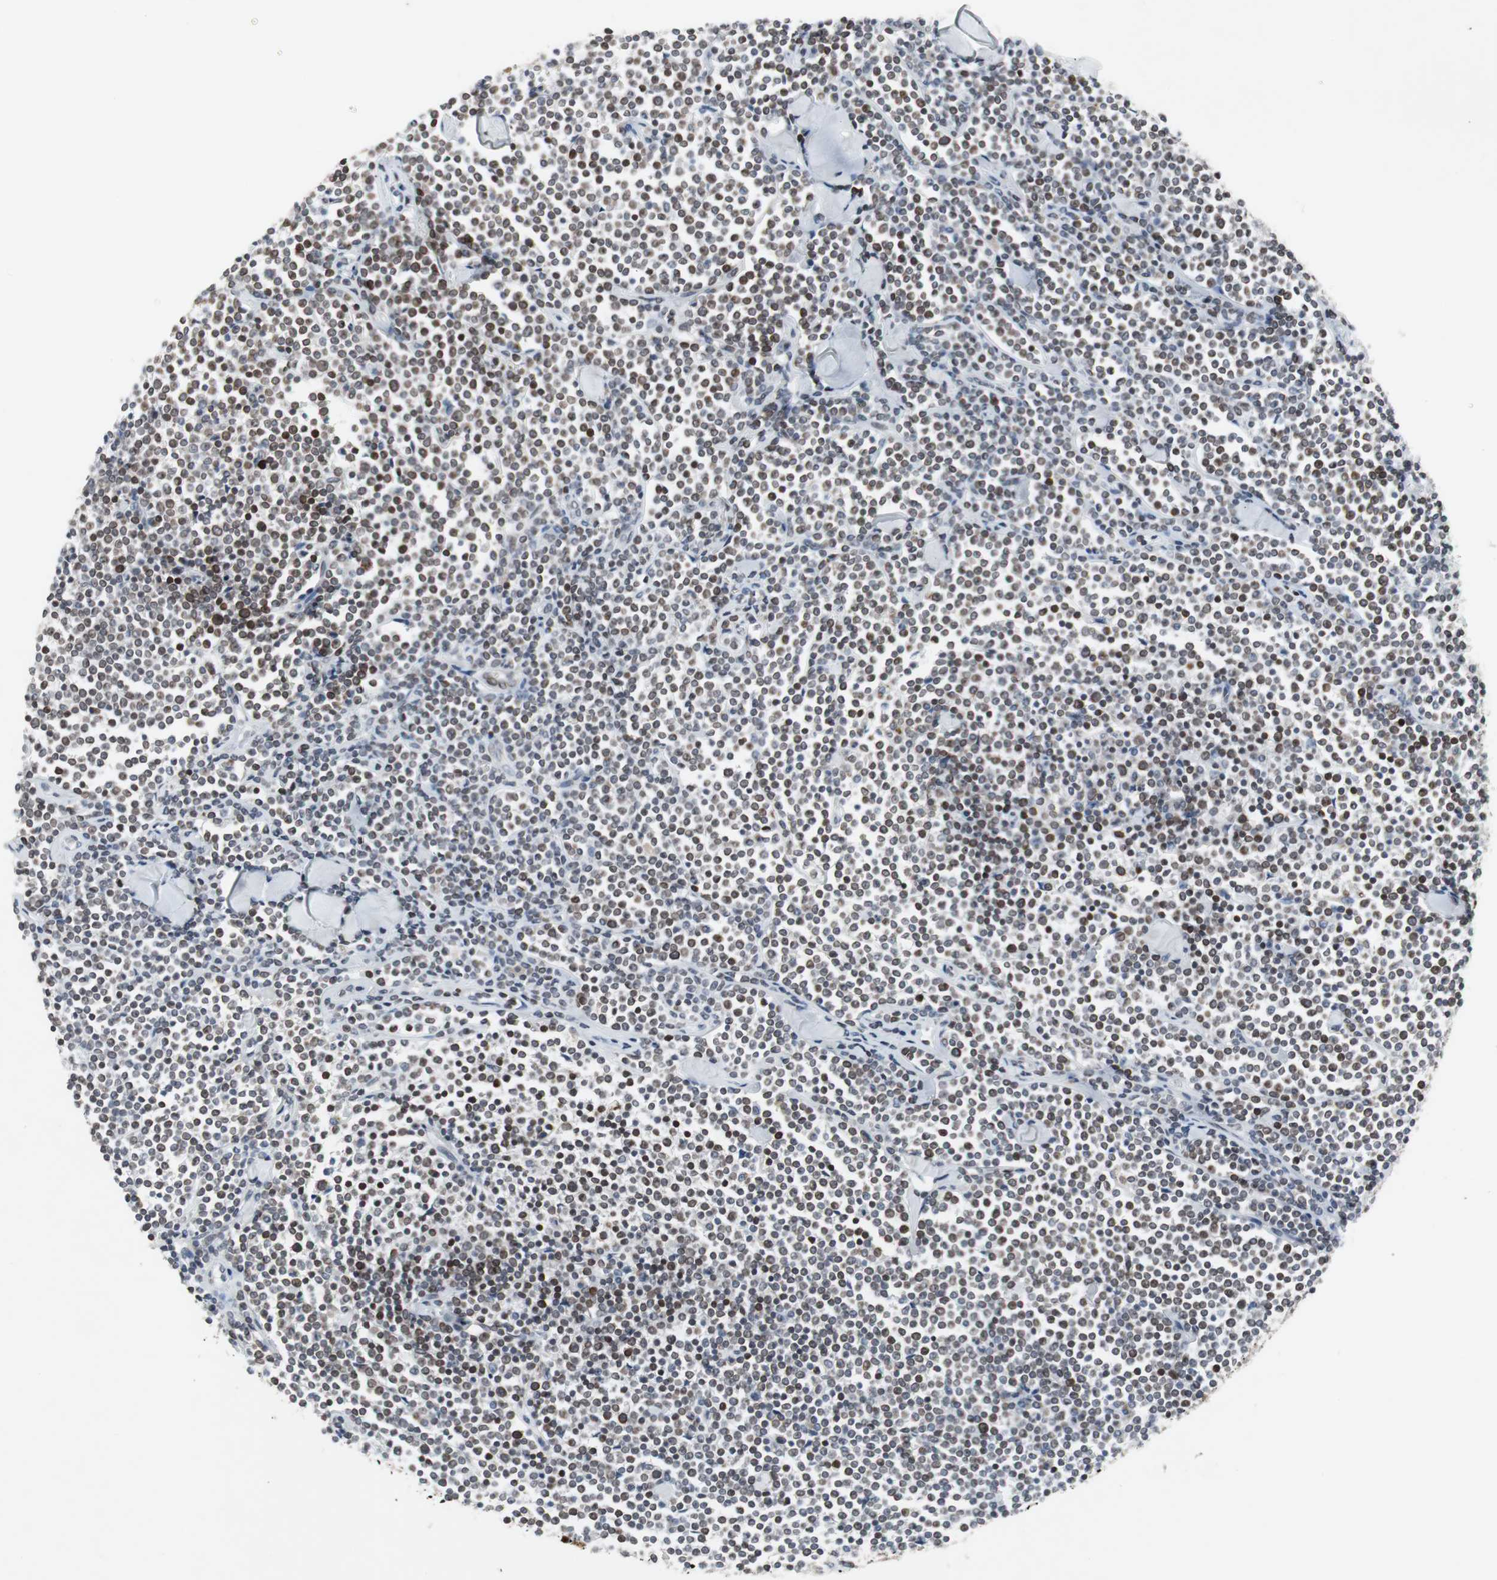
{"staining": {"intensity": "moderate", "quantity": ">75%", "location": "nuclear"}, "tissue": "lymphoma", "cell_type": "Tumor cells", "image_type": "cancer", "snomed": [{"axis": "morphology", "description": "Malignant lymphoma, non-Hodgkin's type, Low grade"}, {"axis": "topography", "description": "Soft tissue"}], "caption": "Malignant lymphoma, non-Hodgkin's type (low-grade) stained for a protein (brown) reveals moderate nuclear positive expression in about >75% of tumor cells.", "gene": "ZNF396", "patient": {"sex": "male", "age": 92}}